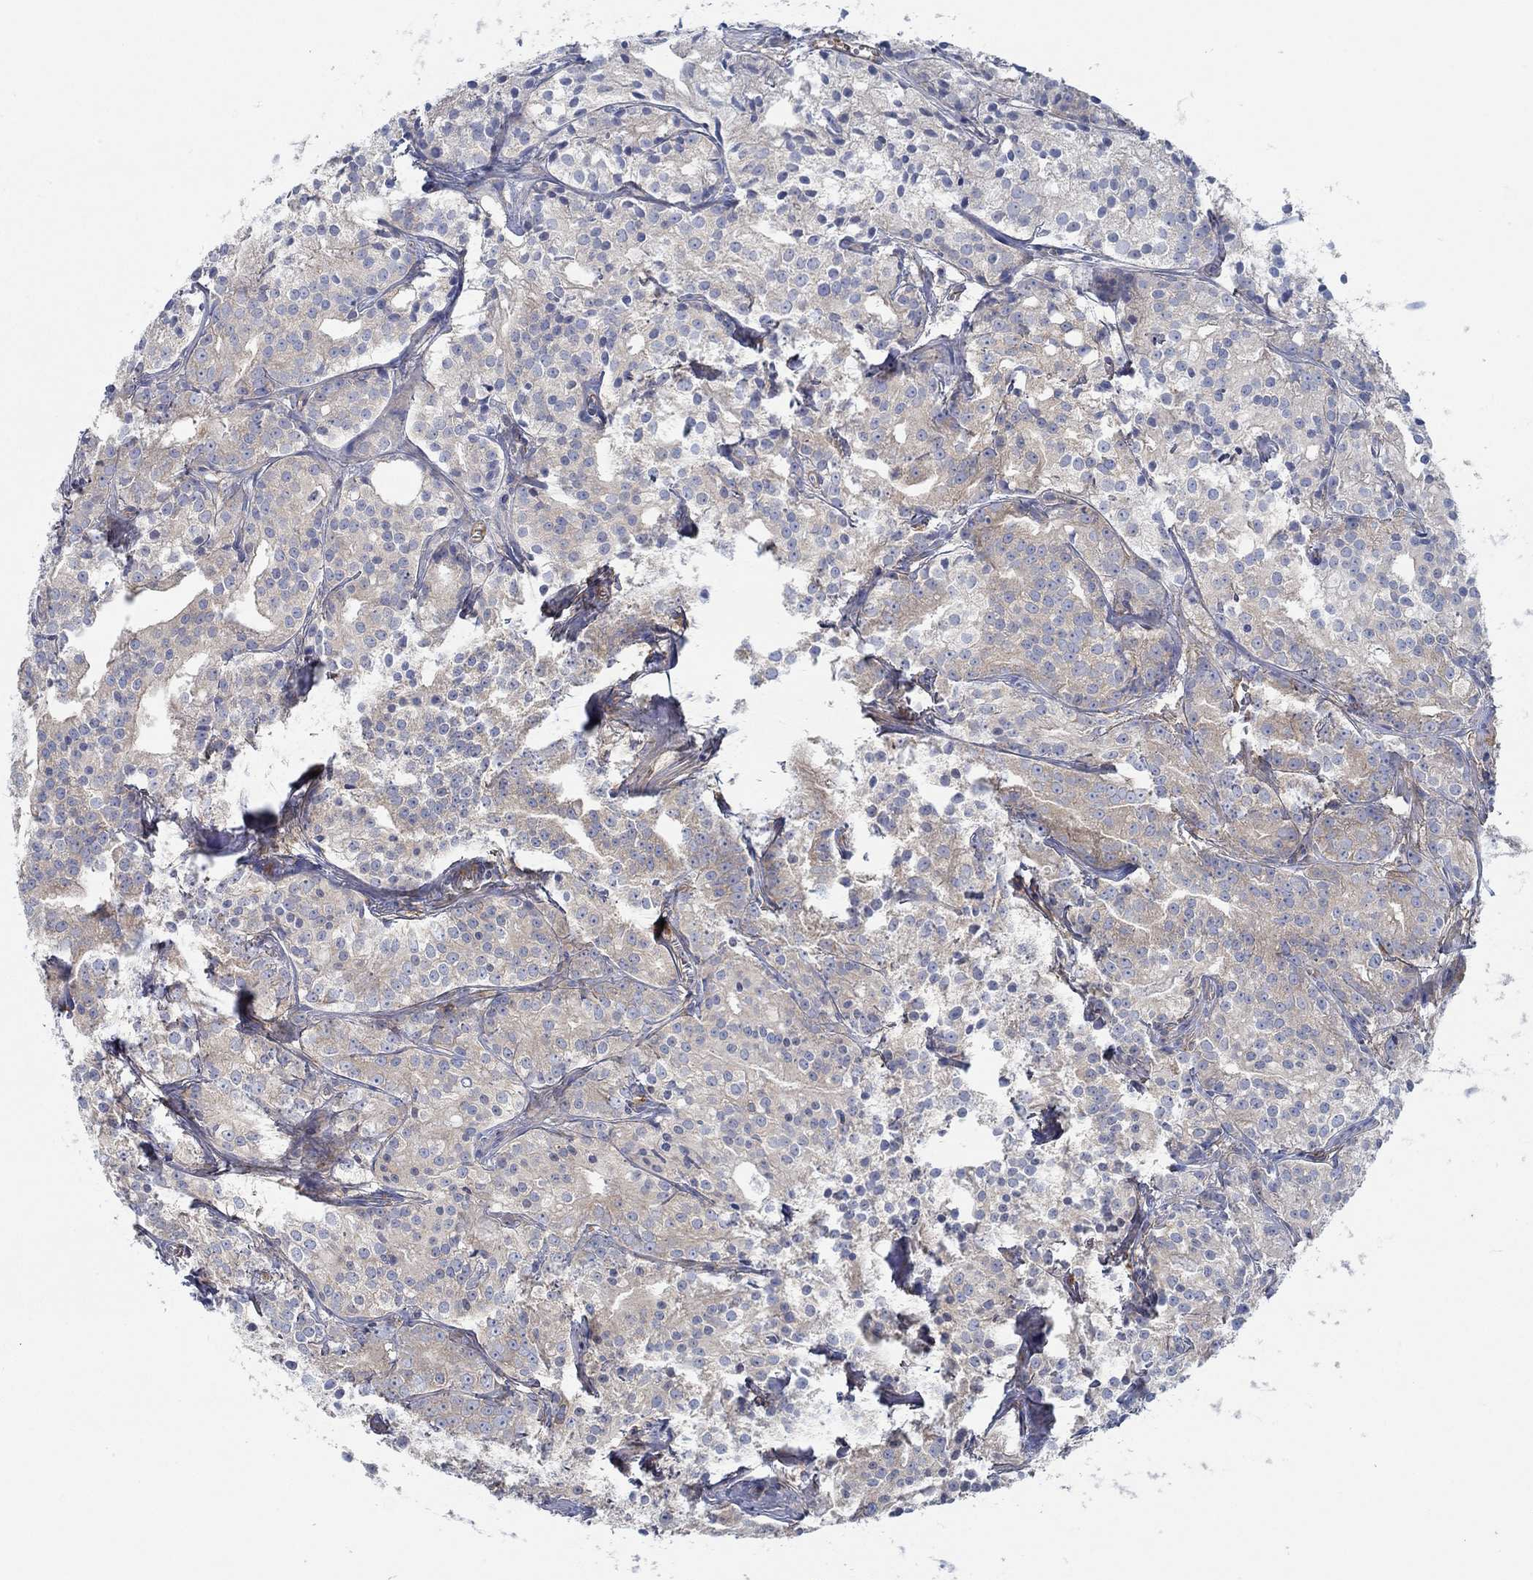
{"staining": {"intensity": "weak", "quantity": "25%-75%", "location": "cytoplasmic/membranous"}, "tissue": "prostate cancer", "cell_type": "Tumor cells", "image_type": "cancer", "snomed": [{"axis": "morphology", "description": "Adenocarcinoma, Medium grade"}, {"axis": "topography", "description": "Prostate"}], "caption": "Prostate cancer tissue displays weak cytoplasmic/membranous staining in about 25%-75% of tumor cells", "gene": "SPAG9", "patient": {"sex": "male", "age": 74}}